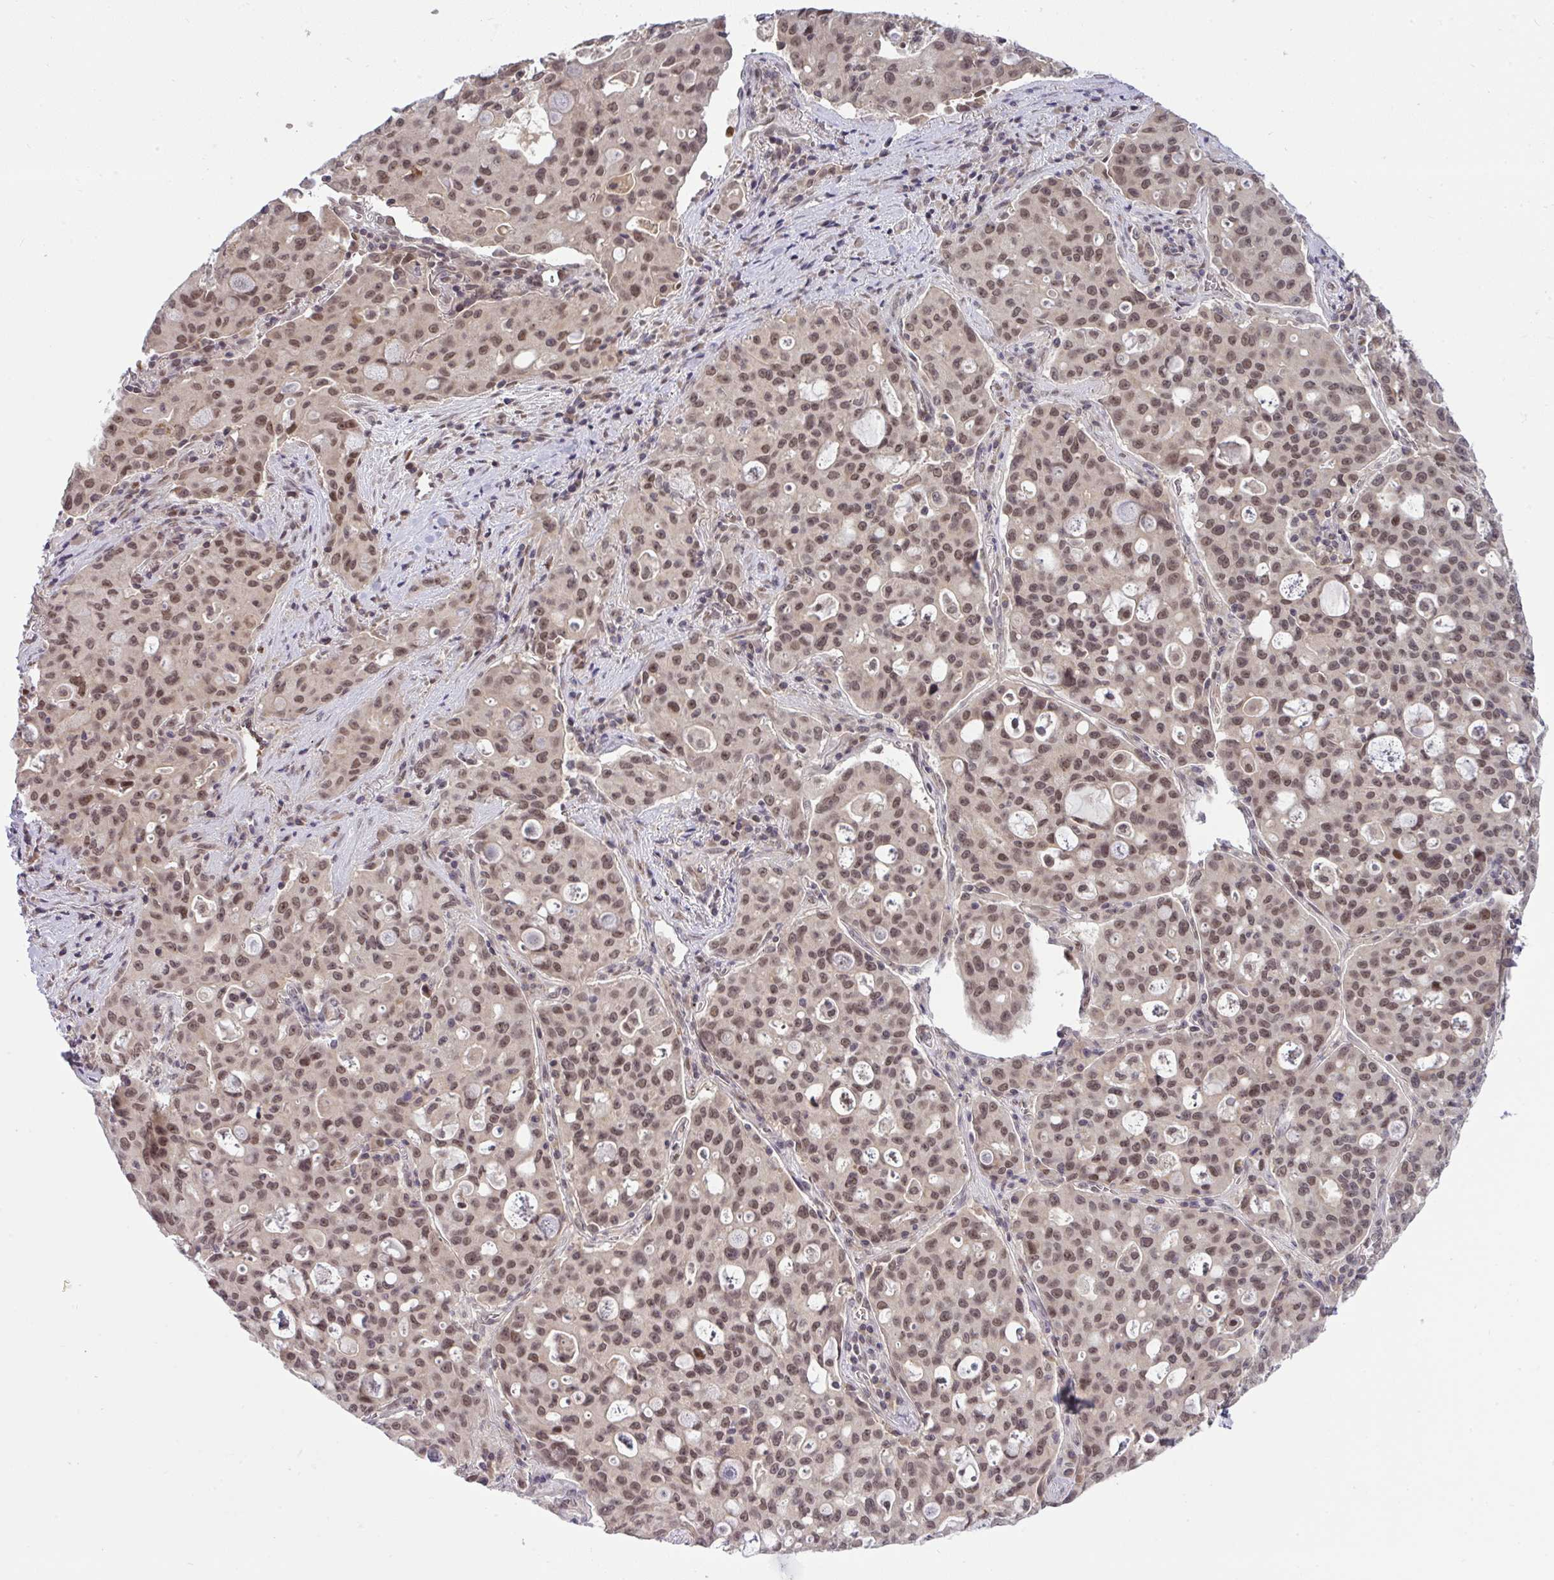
{"staining": {"intensity": "moderate", "quantity": ">75%", "location": "nuclear"}, "tissue": "lung cancer", "cell_type": "Tumor cells", "image_type": "cancer", "snomed": [{"axis": "morphology", "description": "Adenocarcinoma, NOS"}, {"axis": "topography", "description": "Lung"}], "caption": "A medium amount of moderate nuclear positivity is seen in approximately >75% of tumor cells in lung cancer (adenocarcinoma) tissue.", "gene": "KLF2", "patient": {"sex": "female", "age": 44}}